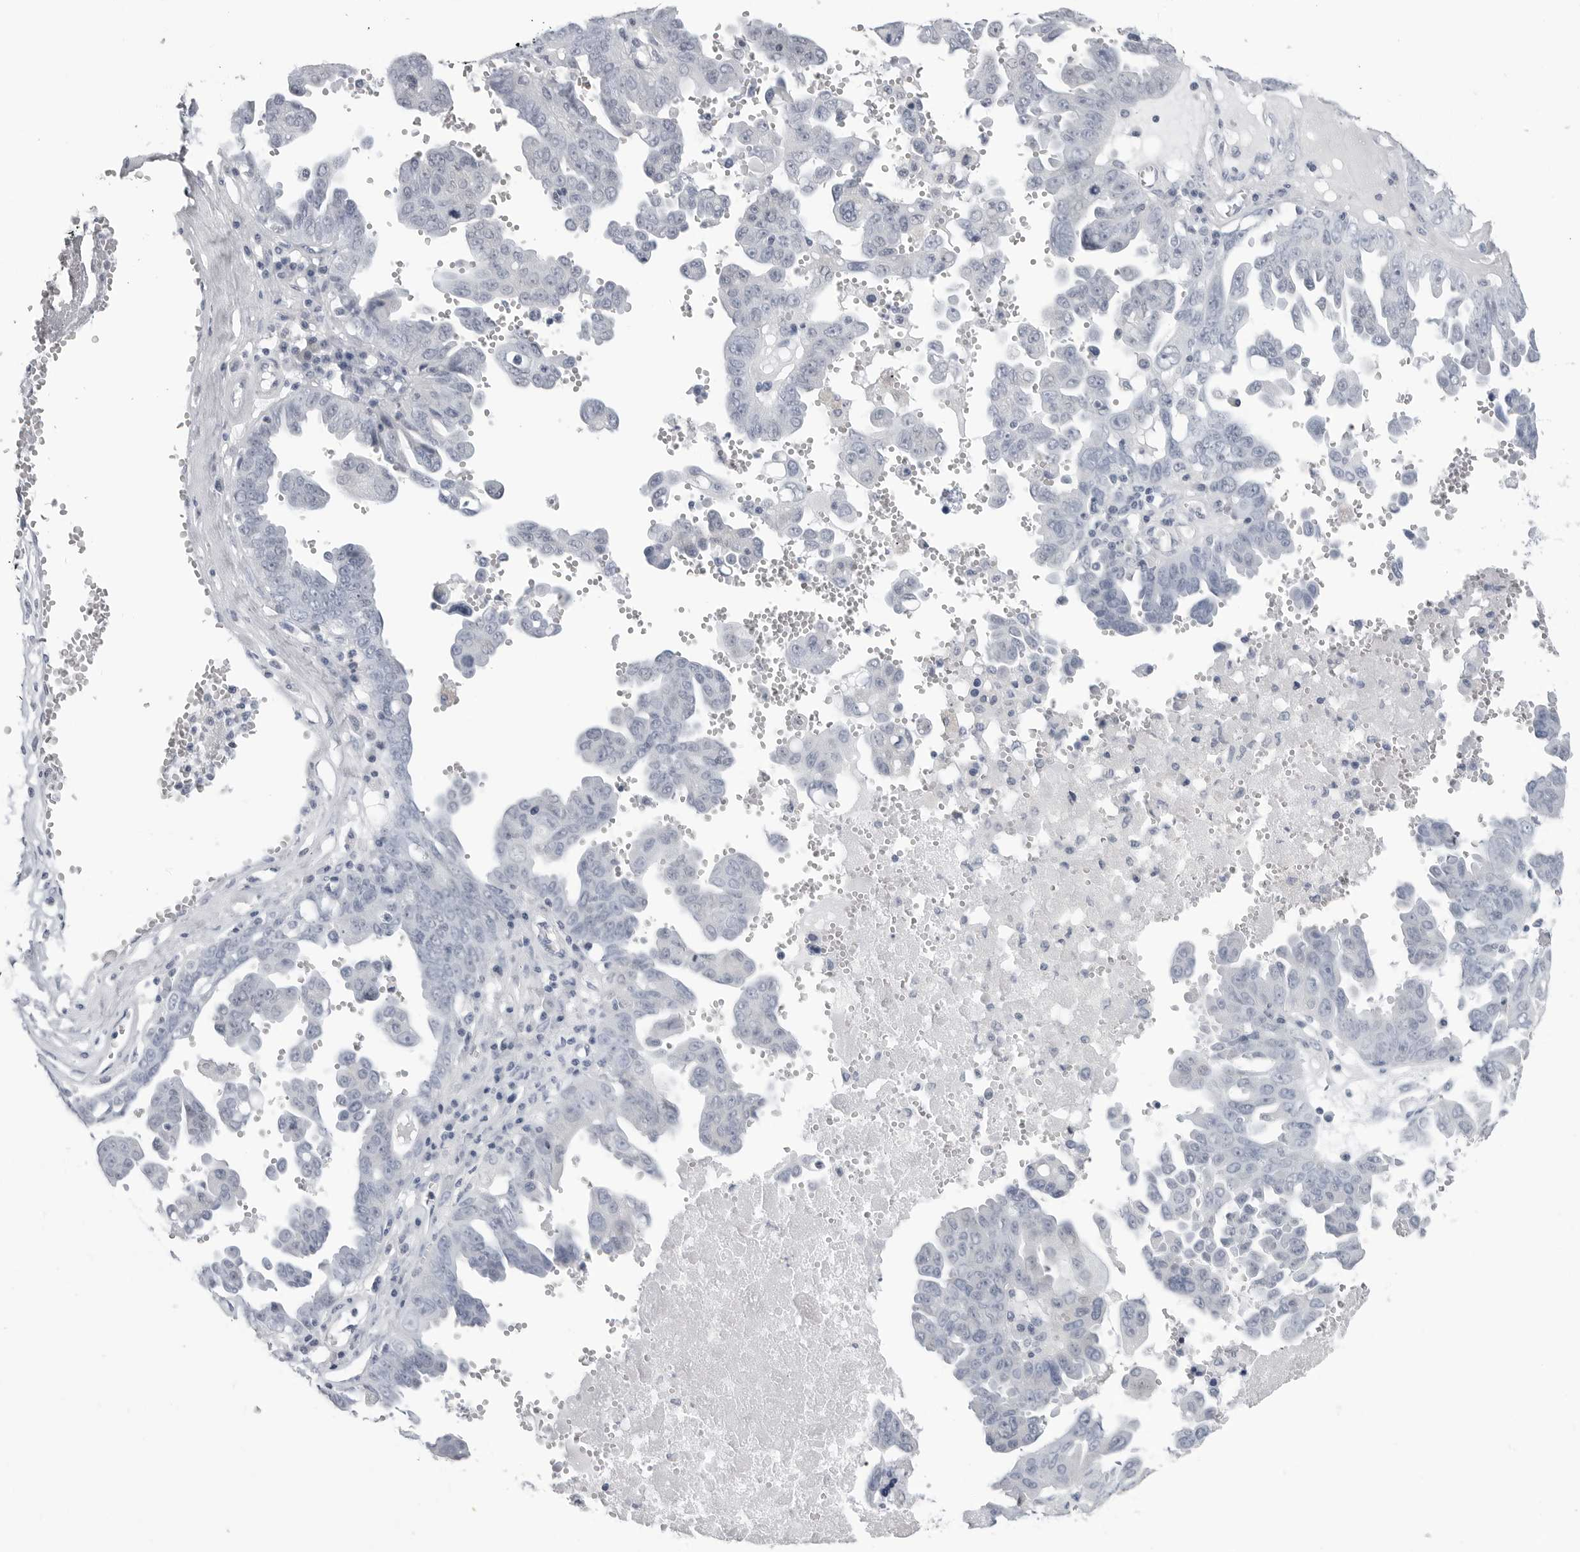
{"staining": {"intensity": "negative", "quantity": "none", "location": "none"}, "tissue": "ovarian cancer", "cell_type": "Tumor cells", "image_type": "cancer", "snomed": [{"axis": "morphology", "description": "Carcinoma, endometroid"}, {"axis": "topography", "description": "Ovary"}], "caption": "Image shows no protein expression in tumor cells of ovarian cancer tissue.", "gene": "PGA3", "patient": {"sex": "female", "age": 62}}